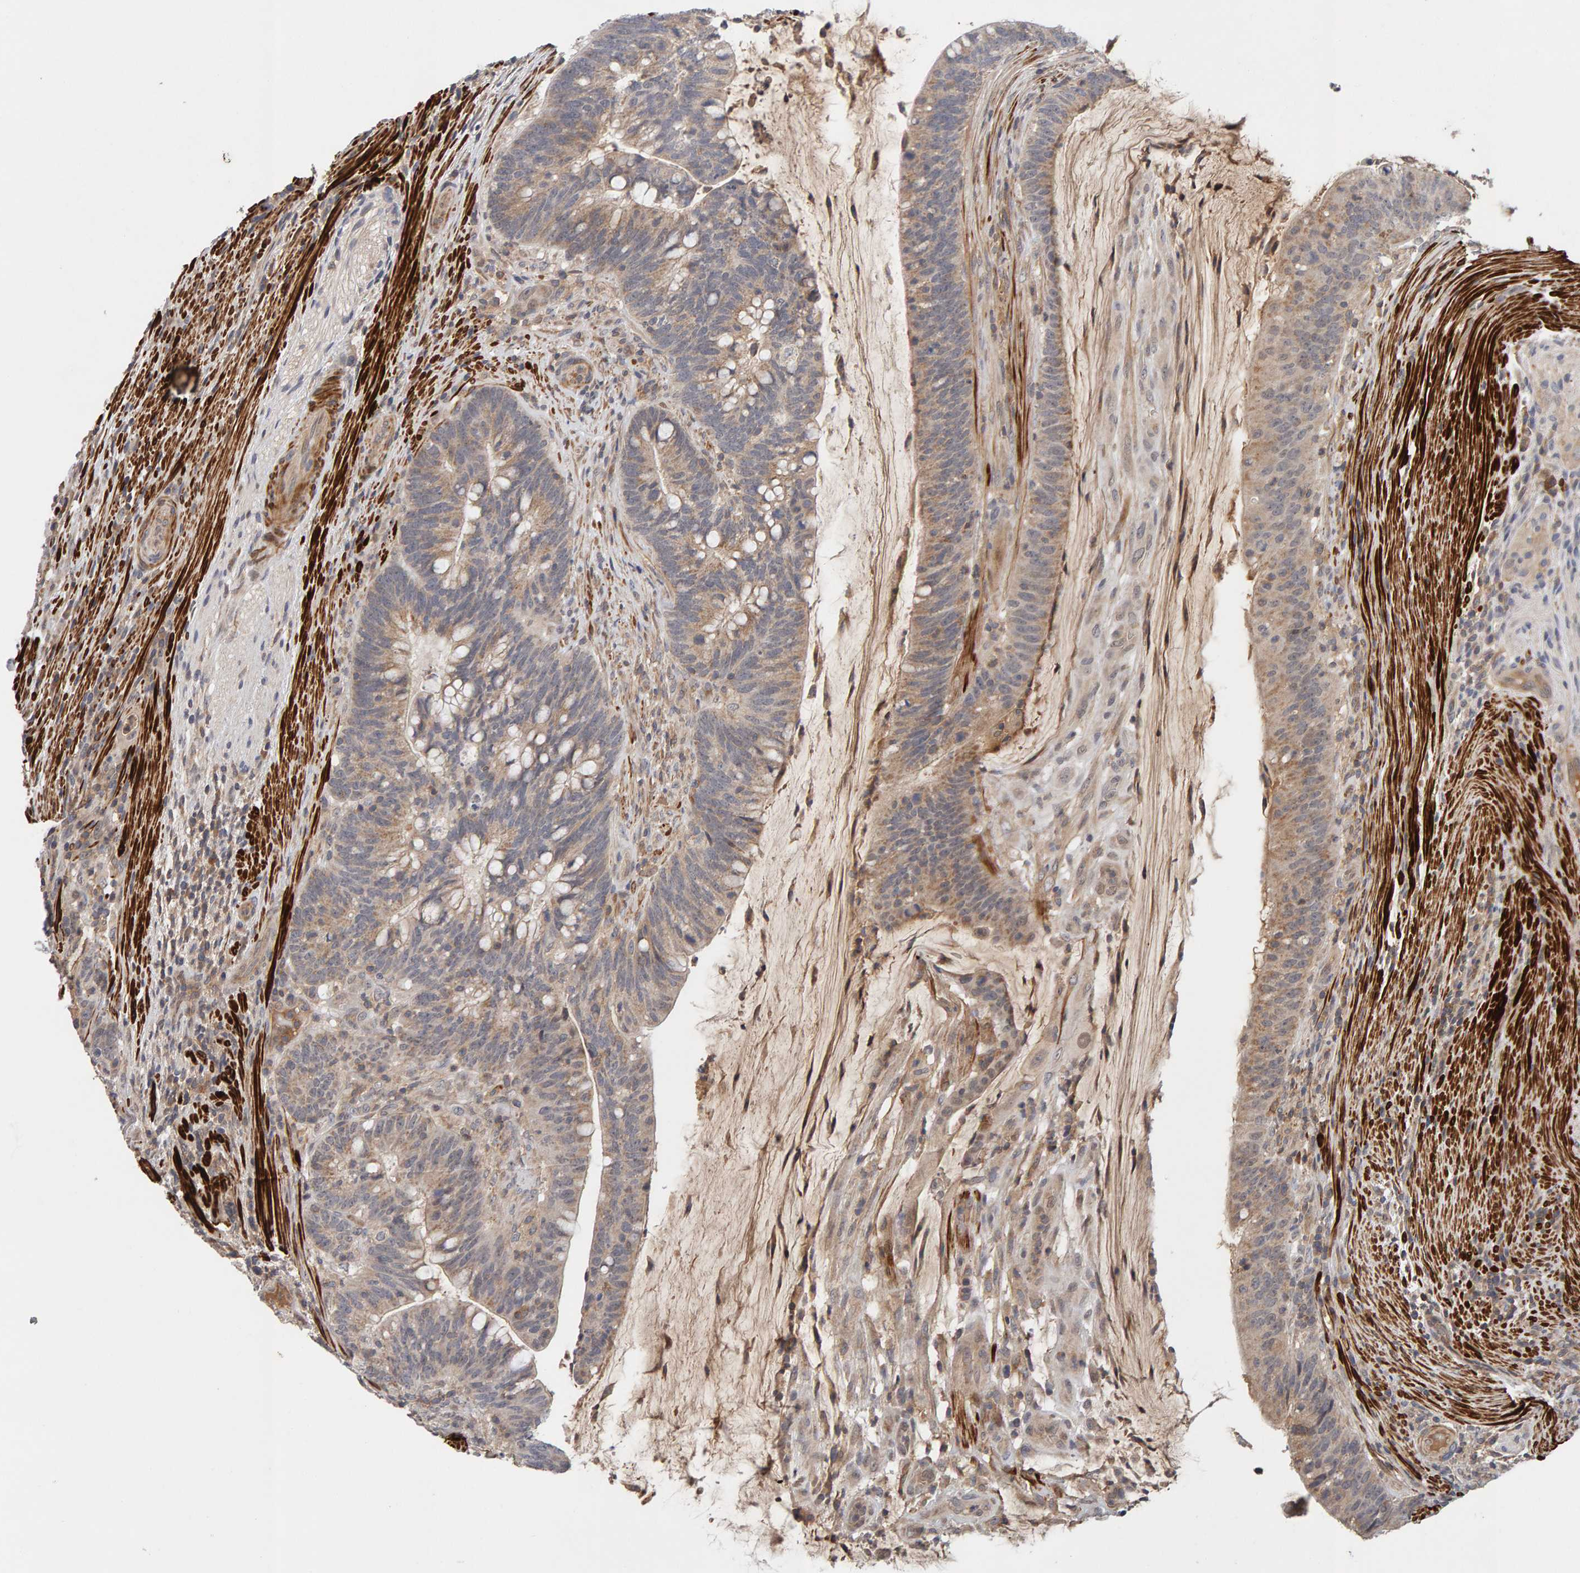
{"staining": {"intensity": "weak", "quantity": "25%-75%", "location": "cytoplasmic/membranous"}, "tissue": "colorectal cancer", "cell_type": "Tumor cells", "image_type": "cancer", "snomed": [{"axis": "morphology", "description": "Adenocarcinoma, NOS"}, {"axis": "topography", "description": "Colon"}], "caption": "Protein staining exhibits weak cytoplasmic/membranous positivity in approximately 25%-75% of tumor cells in colorectal cancer.", "gene": "NUDCD1", "patient": {"sex": "female", "age": 66}}